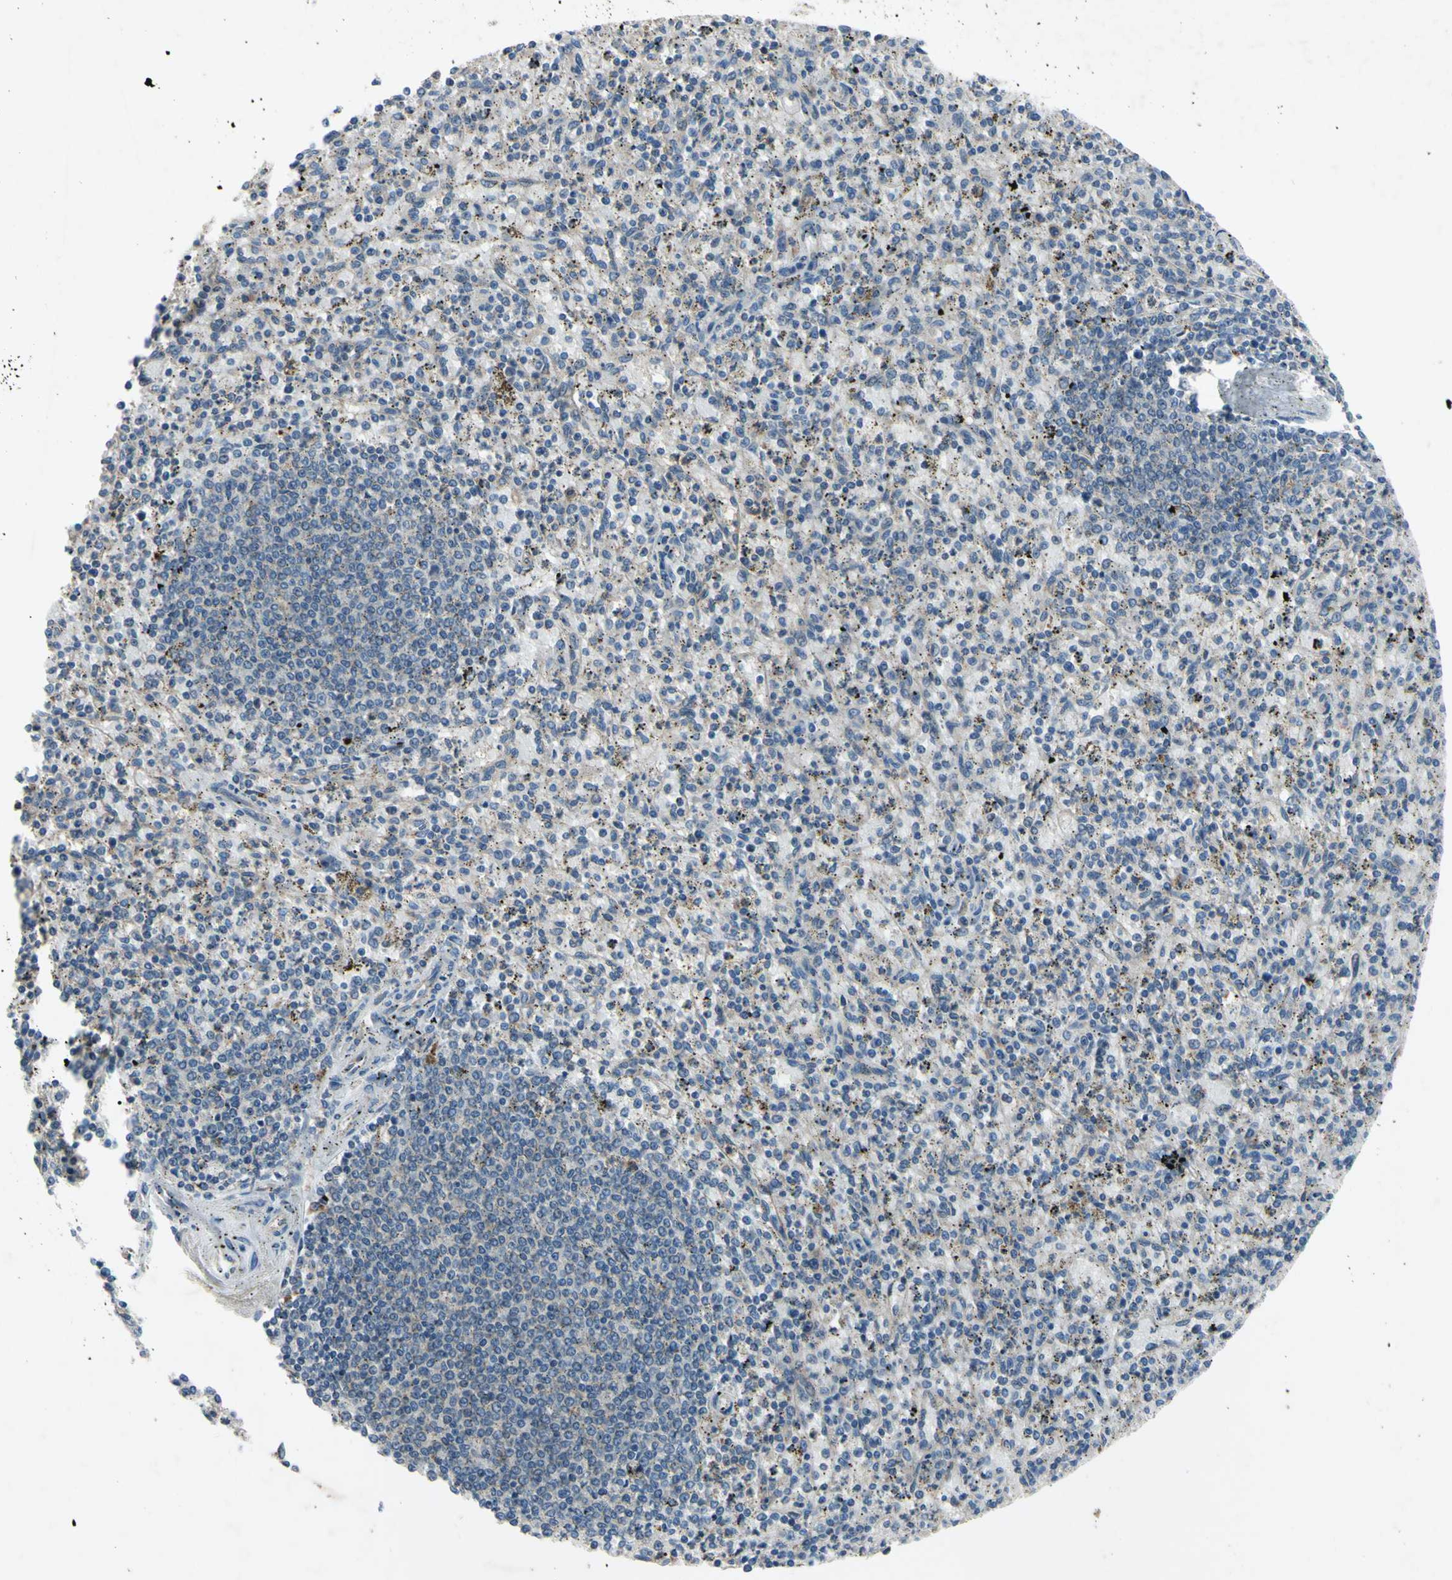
{"staining": {"intensity": "weak", "quantity": "<25%", "location": "cytoplasmic/membranous"}, "tissue": "spleen", "cell_type": "Cells in red pulp", "image_type": "normal", "snomed": [{"axis": "morphology", "description": "Normal tissue, NOS"}, {"axis": "topography", "description": "Spleen"}], "caption": "DAB immunohistochemical staining of benign human spleen displays no significant expression in cells in red pulp.", "gene": "HILPDA", "patient": {"sex": "male", "age": 72}}